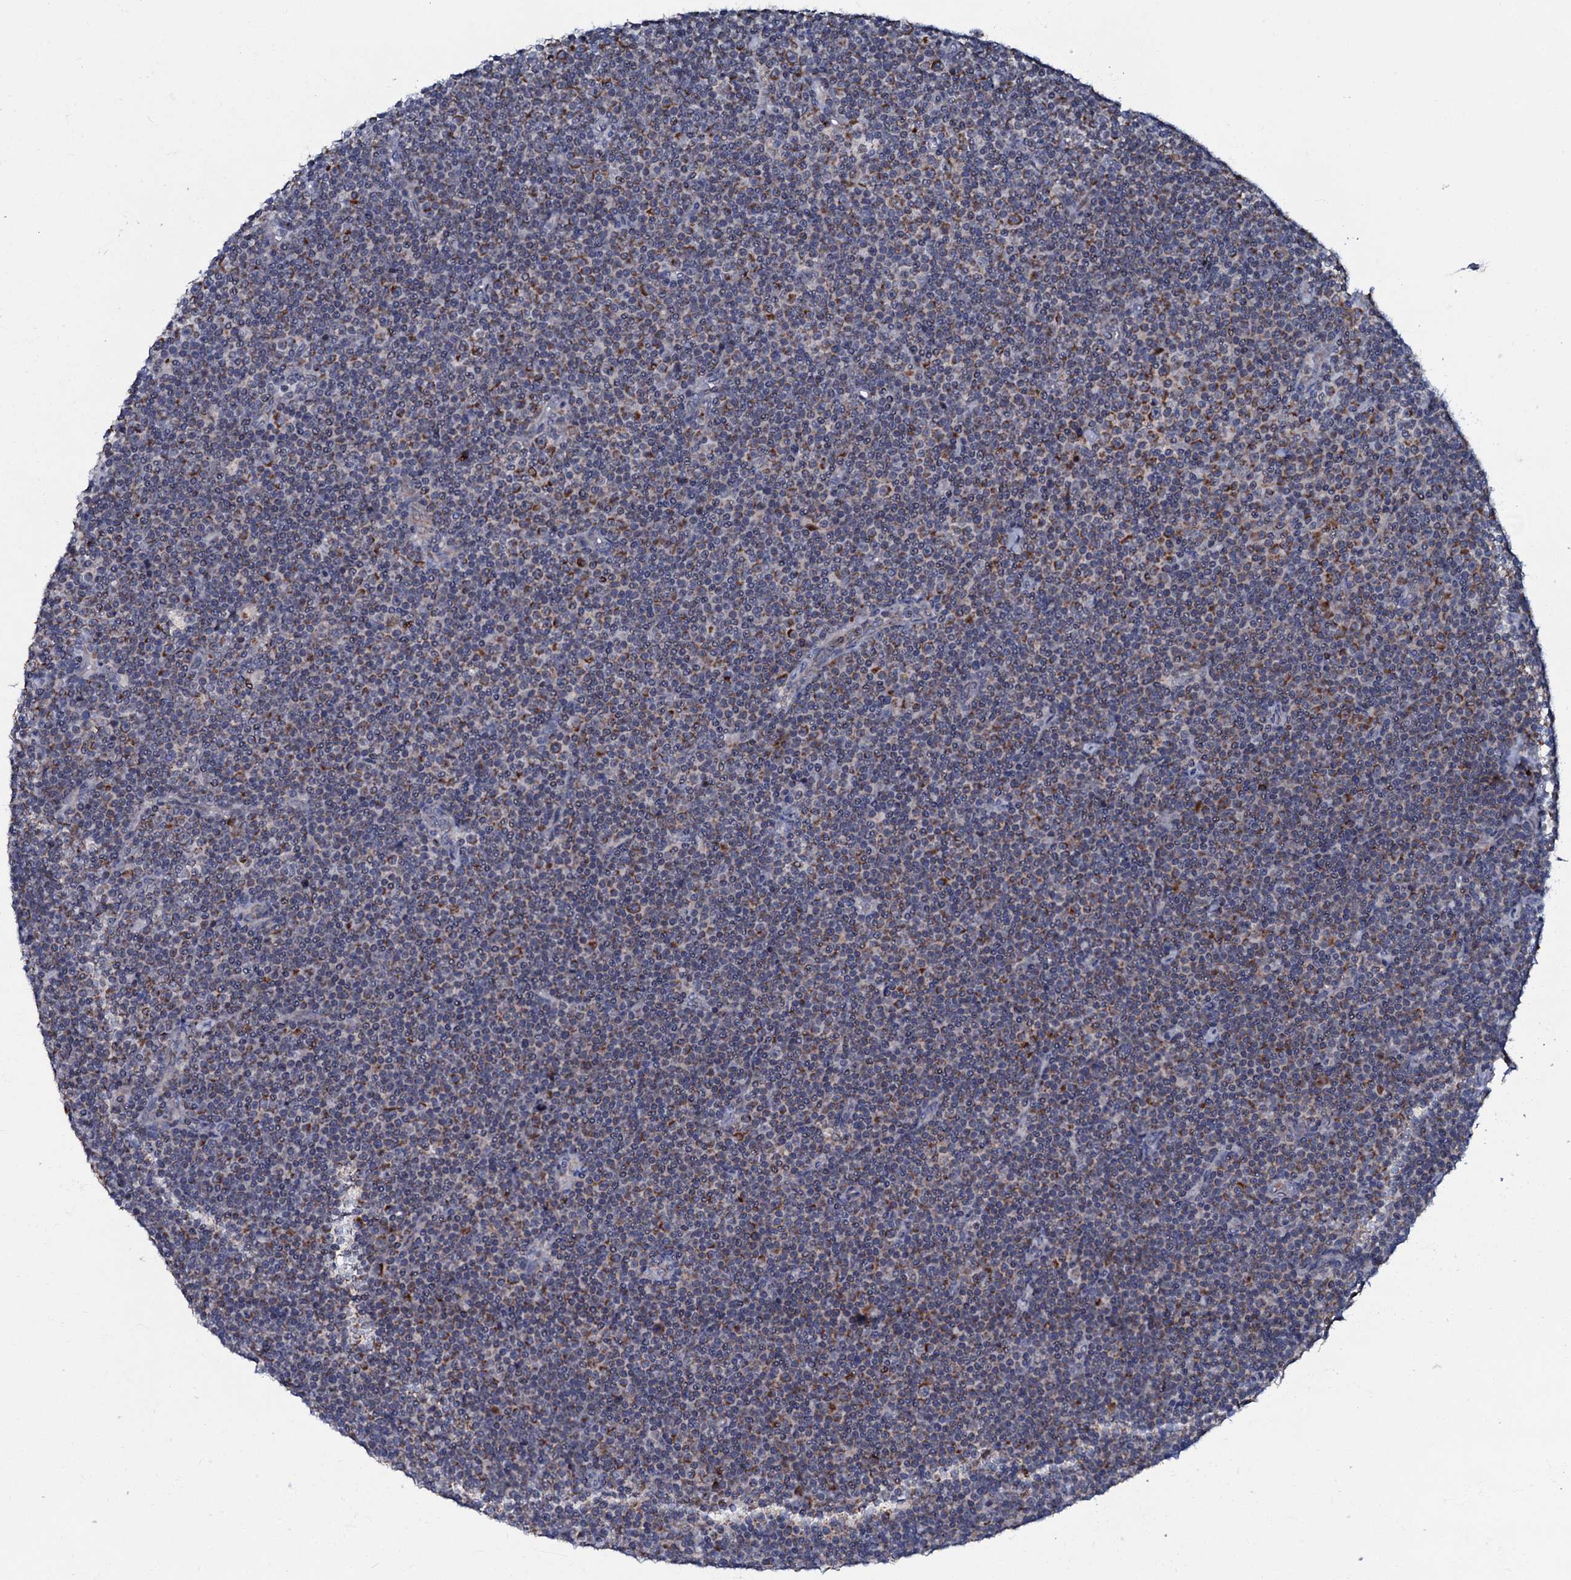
{"staining": {"intensity": "moderate", "quantity": "<25%", "location": "cytoplasmic/membranous"}, "tissue": "lymphoma", "cell_type": "Tumor cells", "image_type": "cancer", "snomed": [{"axis": "morphology", "description": "Malignant lymphoma, non-Hodgkin's type, Low grade"}, {"axis": "topography", "description": "Lymph node"}], "caption": "Malignant lymphoma, non-Hodgkin's type (low-grade) stained with a brown dye demonstrates moderate cytoplasmic/membranous positive expression in approximately <25% of tumor cells.", "gene": "MRPL51", "patient": {"sex": "female", "age": 67}}